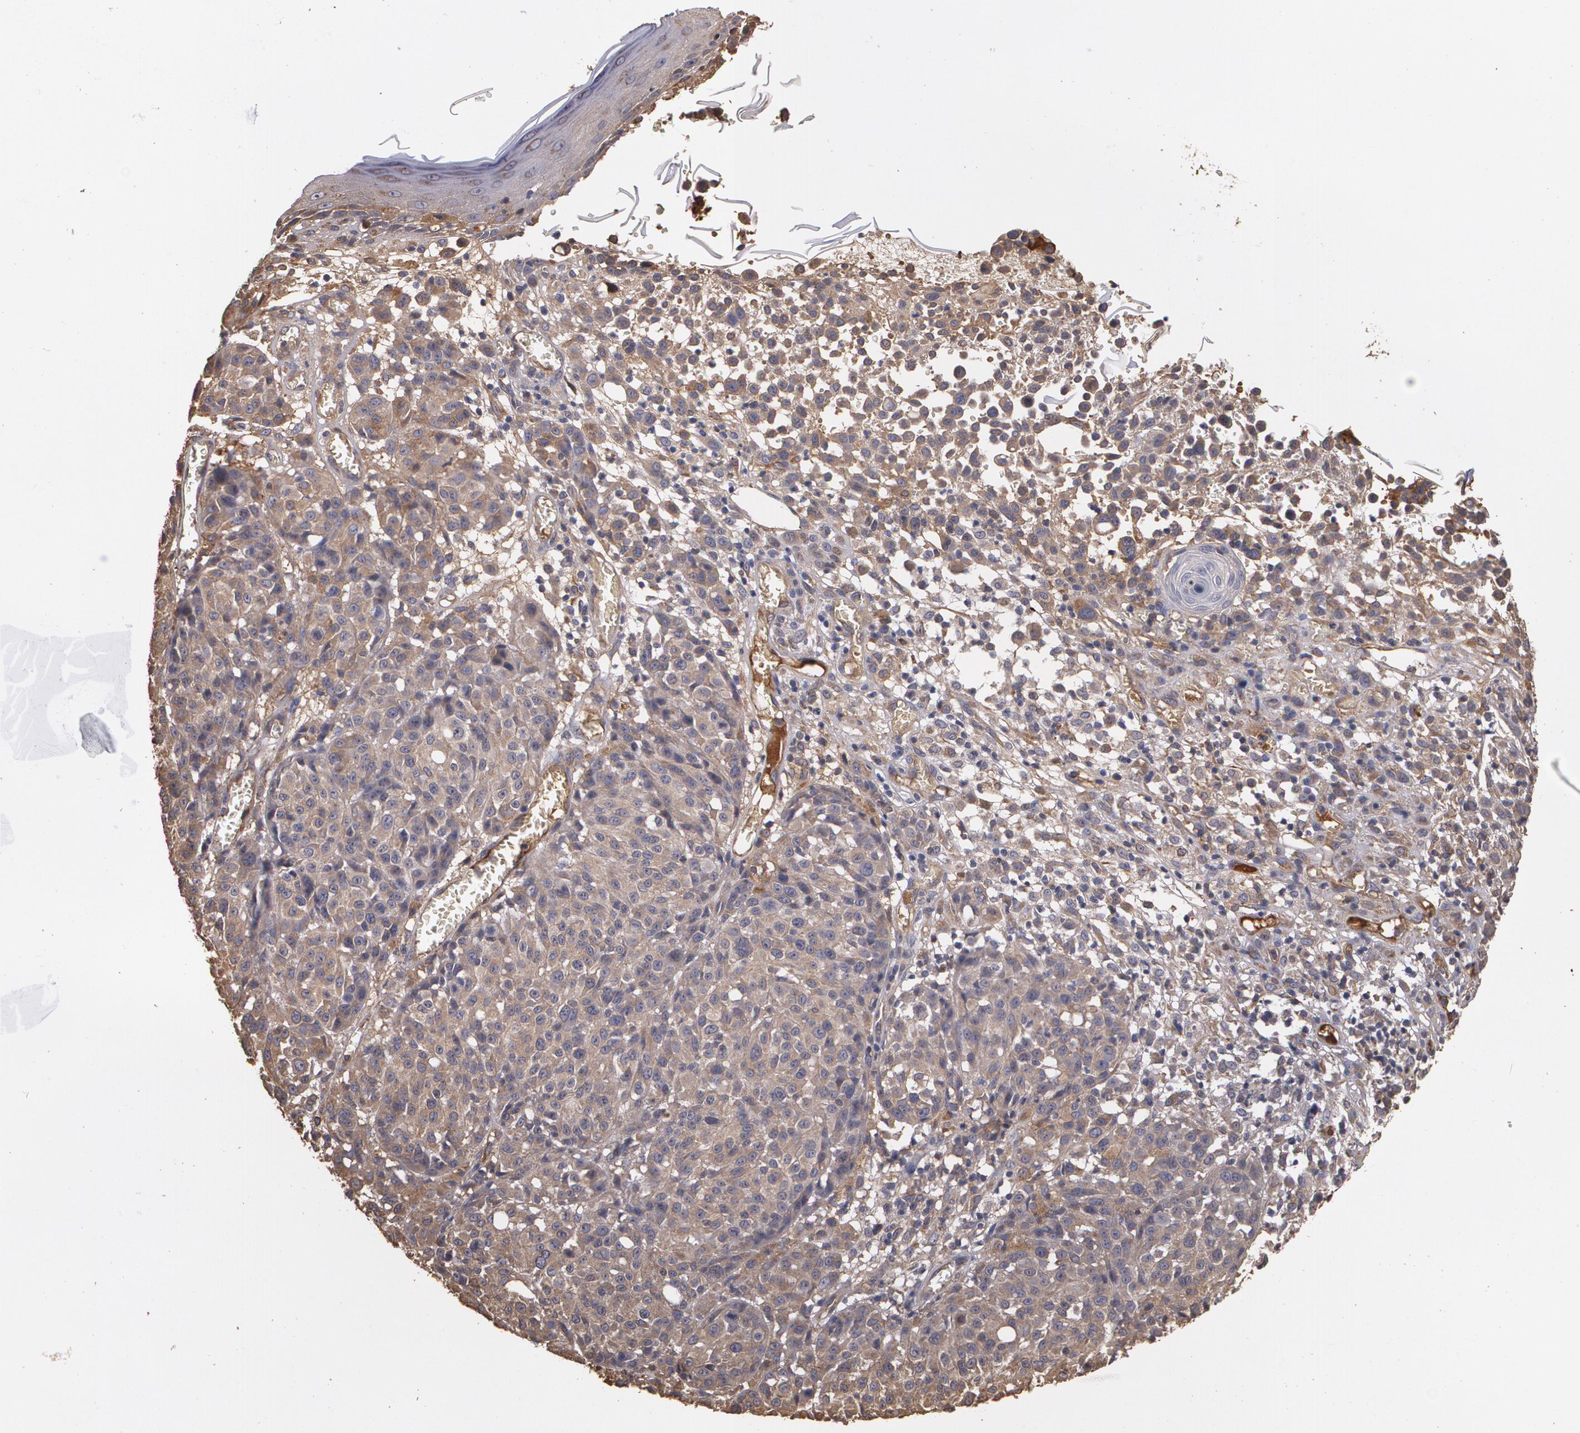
{"staining": {"intensity": "weak", "quantity": ">75%", "location": "cytoplasmic/membranous"}, "tissue": "melanoma", "cell_type": "Tumor cells", "image_type": "cancer", "snomed": [{"axis": "morphology", "description": "Malignant melanoma, NOS"}, {"axis": "topography", "description": "Skin"}], "caption": "The histopathology image shows immunohistochemical staining of melanoma. There is weak cytoplasmic/membranous expression is present in about >75% of tumor cells.", "gene": "PON1", "patient": {"sex": "female", "age": 49}}